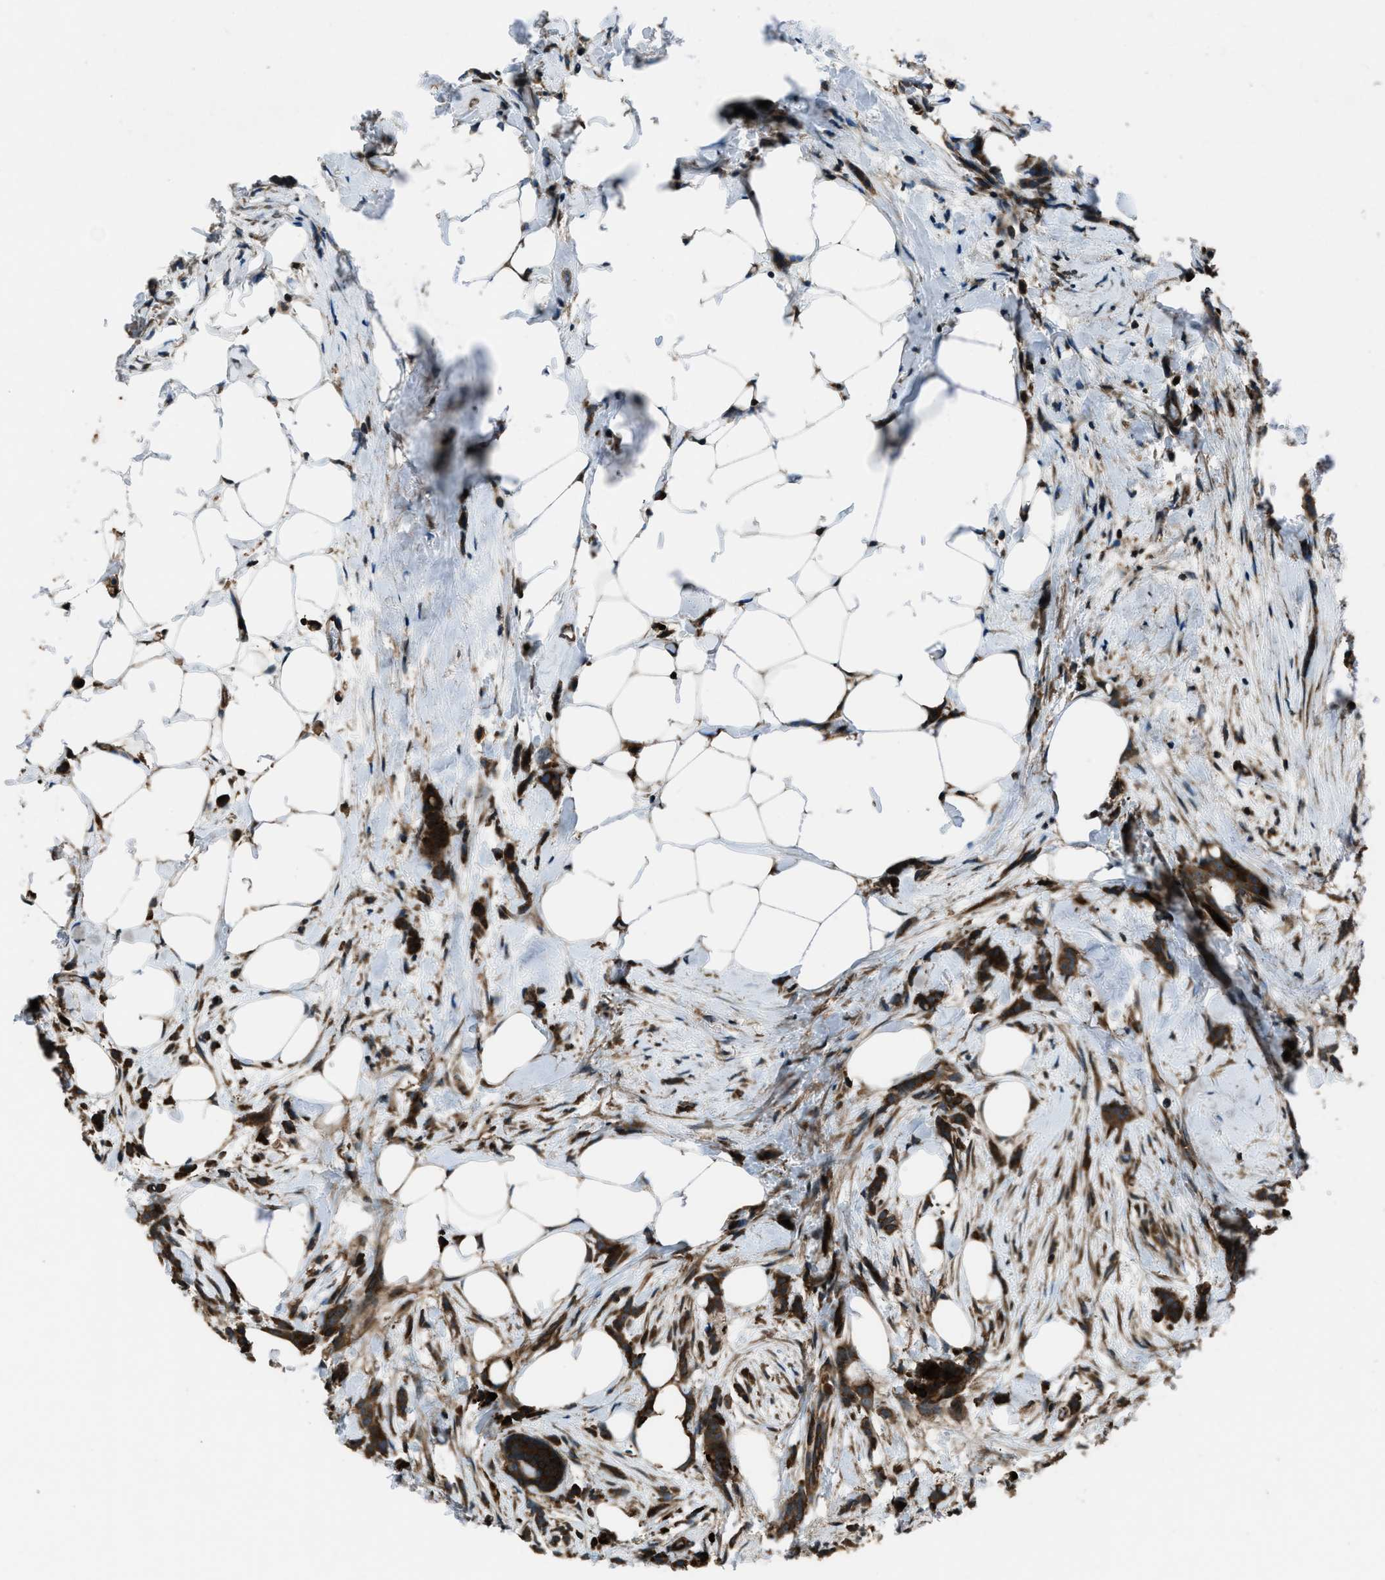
{"staining": {"intensity": "strong", "quantity": ">75%", "location": "cytoplasmic/membranous"}, "tissue": "breast cancer", "cell_type": "Tumor cells", "image_type": "cancer", "snomed": [{"axis": "morphology", "description": "Lobular carcinoma, in situ"}, {"axis": "morphology", "description": "Lobular carcinoma"}, {"axis": "topography", "description": "Breast"}], "caption": "Breast cancer (lobular carcinoma) tissue displays strong cytoplasmic/membranous expression in about >75% of tumor cells", "gene": "SNX30", "patient": {"sex": "female", "age": 41}}